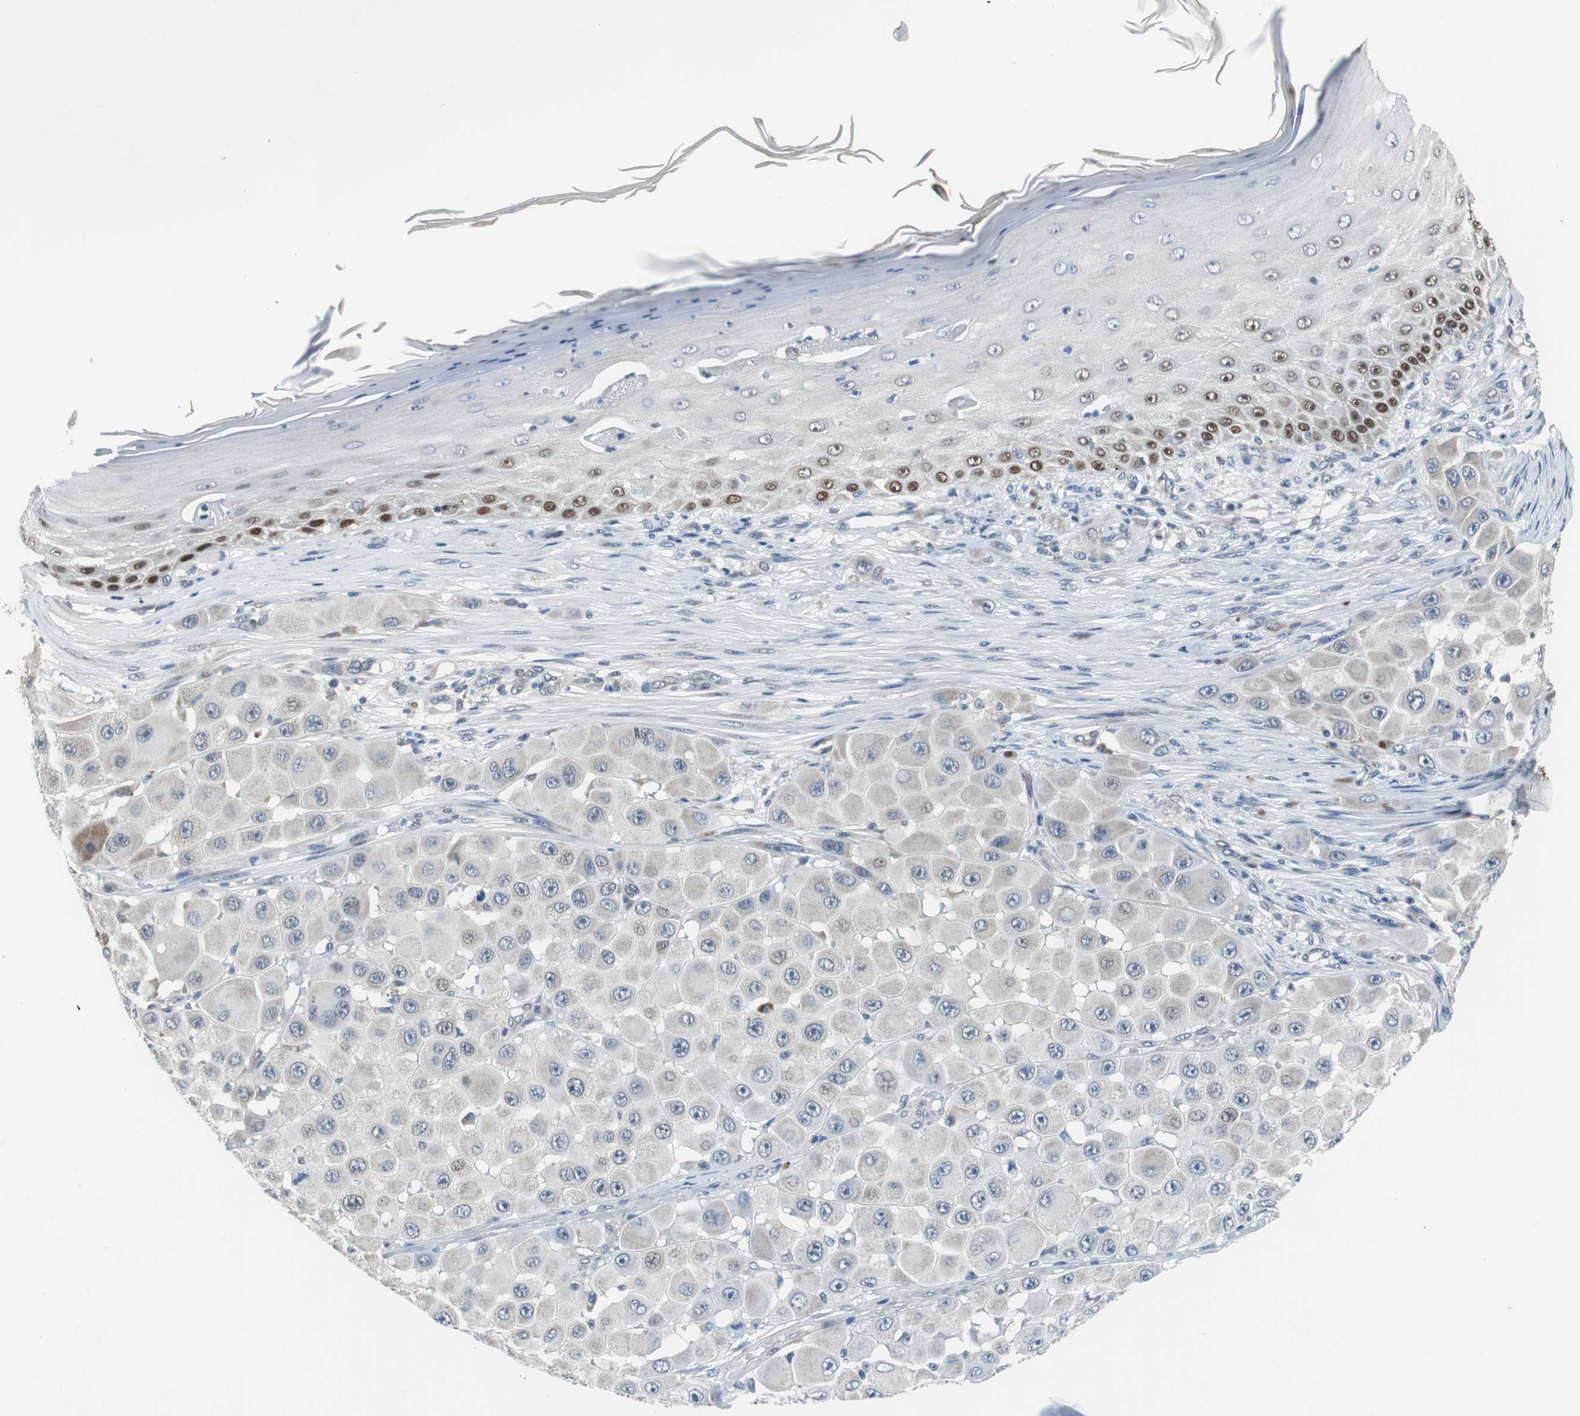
{"staining": {"intensity": "negative", "quantity": "none", "location": "none"}, "tissue": "melanoma", "cell_type": "Tumor cells", "image_type": "cancer", "snomed": [{"axis": "morphology", "description": "Malignant melanoma, NOS"}, {"axis": "topography", "description": "Skin"}], "caption": "DAB immunohistochemical staining of melanoma exhibits no significant positivity in tumor cells. (DAB (3,3'-diaminobenzidine) immunohistochemistry visualized using brightfield microscopy, high magnification).", "gene": "TP63", "patient": {"sex": "female", "age": 81}}